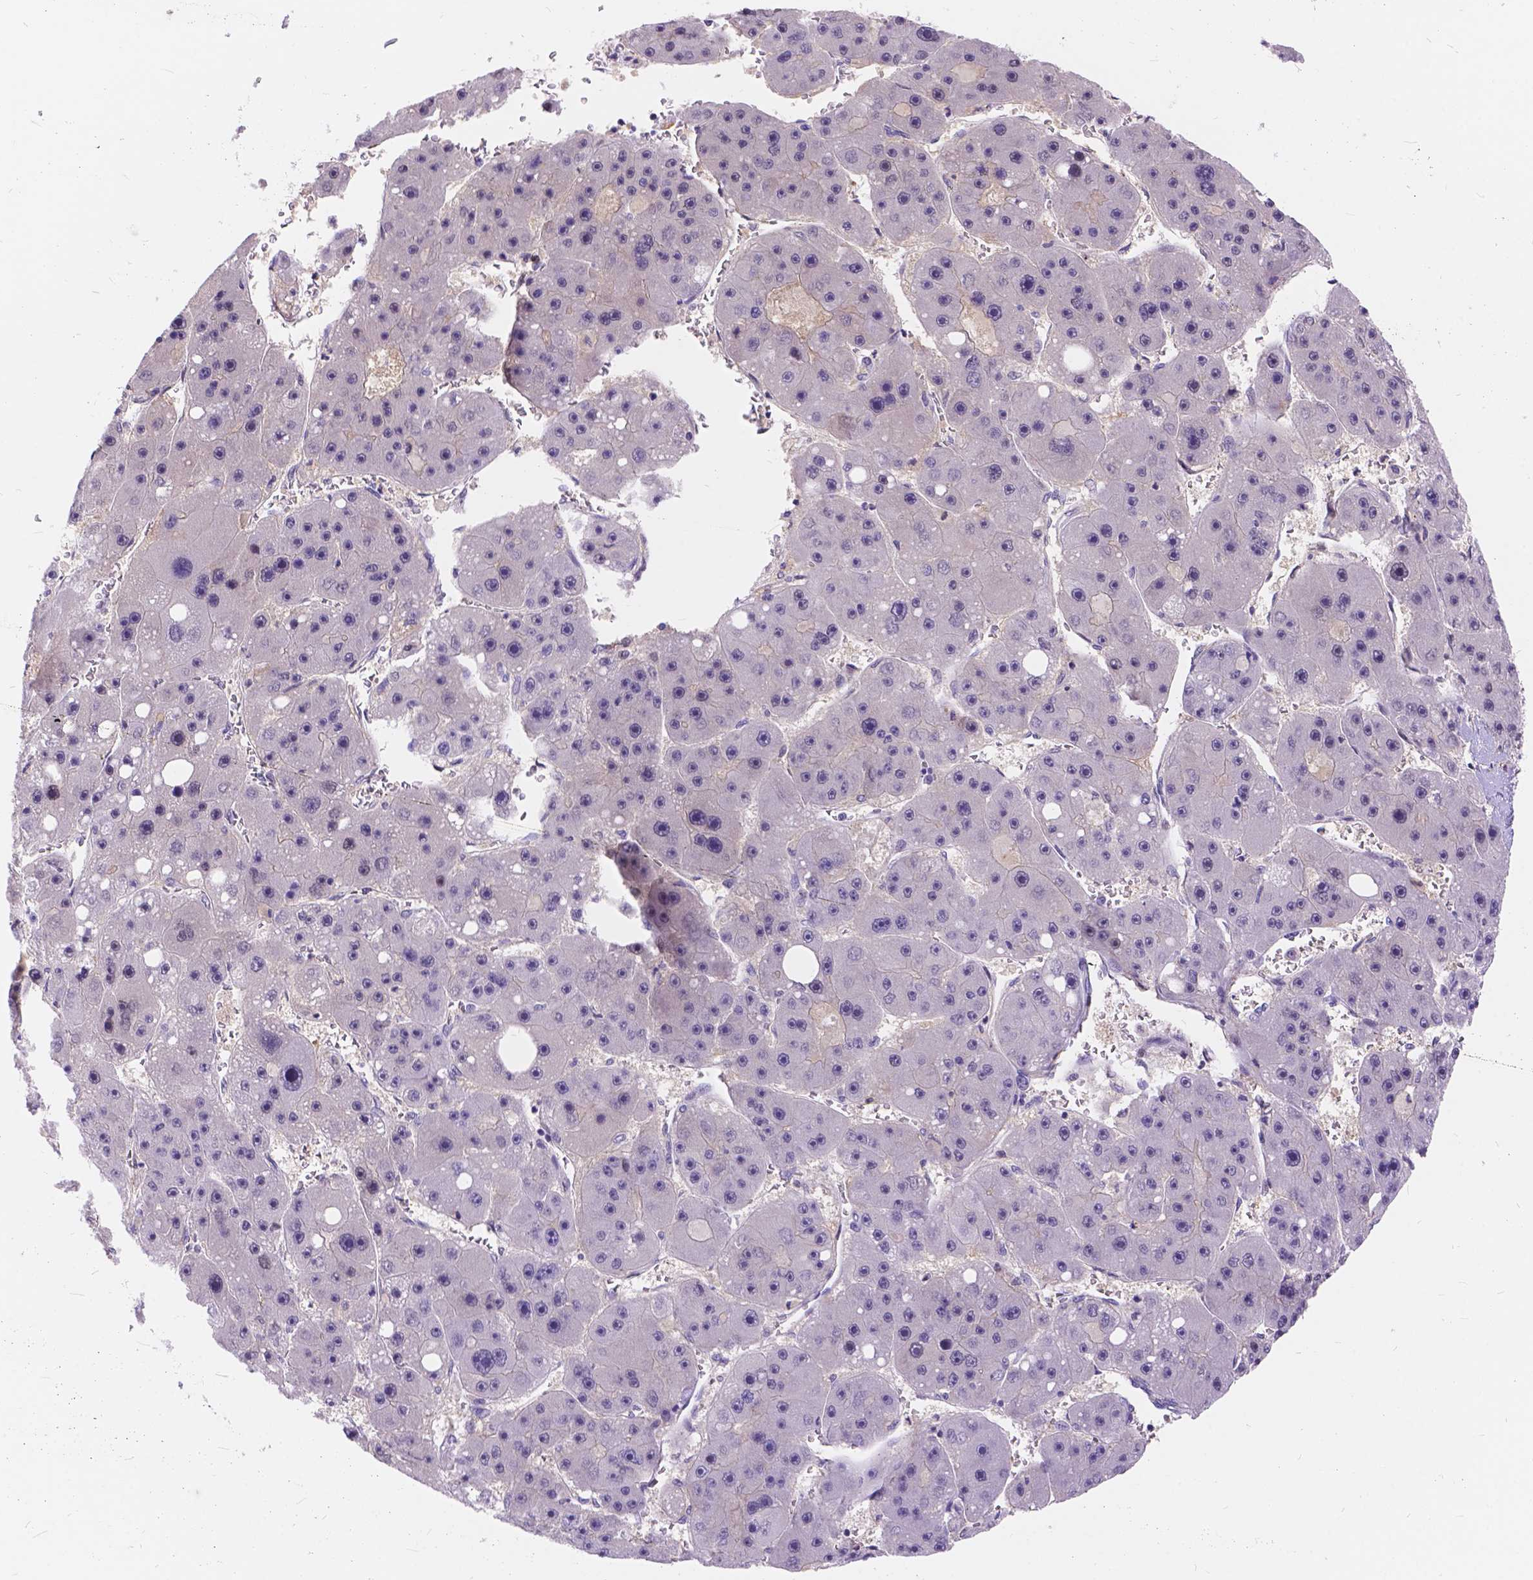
{"staining": {"intensity": "negative", "quantity": "none", "location": "none"}, "tissue": "liver cancer", "cell_type": "Tumor cells", "image_type": "cancer", "snomed": [{"axis": "morphology", "description": "Carcinoma, Hepatocellular, NOS"}, {"axis": "topography", "description": "Liver"}], "caption": "DAB immunohistochemical staining of liver cancer exhibits no significant expression in tumor cells.", "gene": "MAN2C1", "patient": {"sex": "female", "age": 61}}